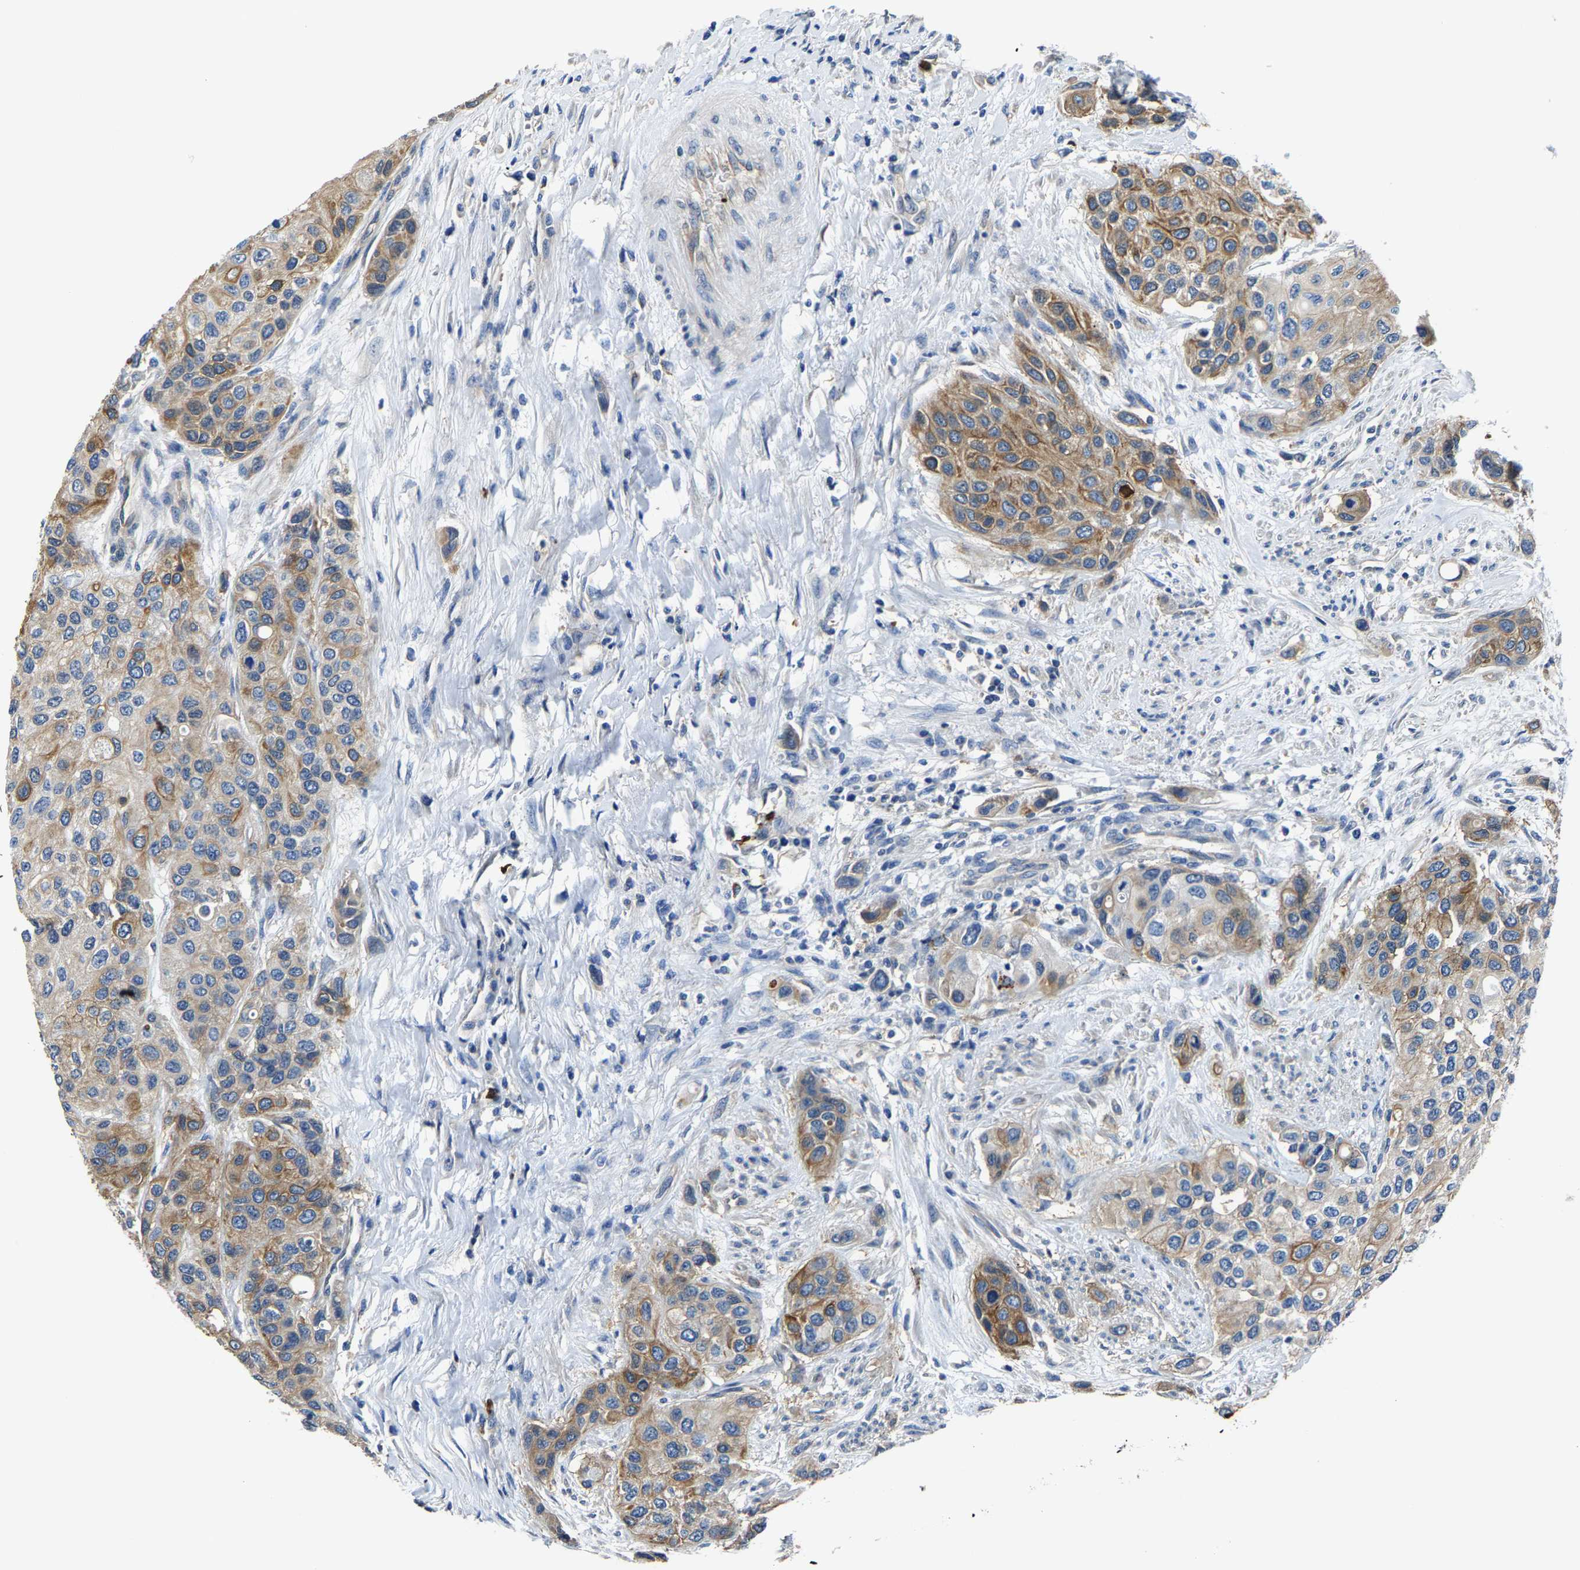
{"staining": {"intensity": "moderate", "quantity": ">75%", "location": "cytoplasmic/membranous"}, "tissue": "urothelial cancer", "cell_type": "Tumor cells", "image_type": "cancer", "snomed": [{"axis": "morphology", "description": "Urothelial carcinoma, High grade"}, {"axis": "topography", "description": "Urinary bladder"}], "caption": "An image showing moderate cytoplasmic/membranous staining in approximately >75% of tumor cells in urothelial carcinoma (high-grade), as visualized by brown immunohistochemical staining.", "gene": "TRAF6", "patient": {"sex": "female", "age": 56}}